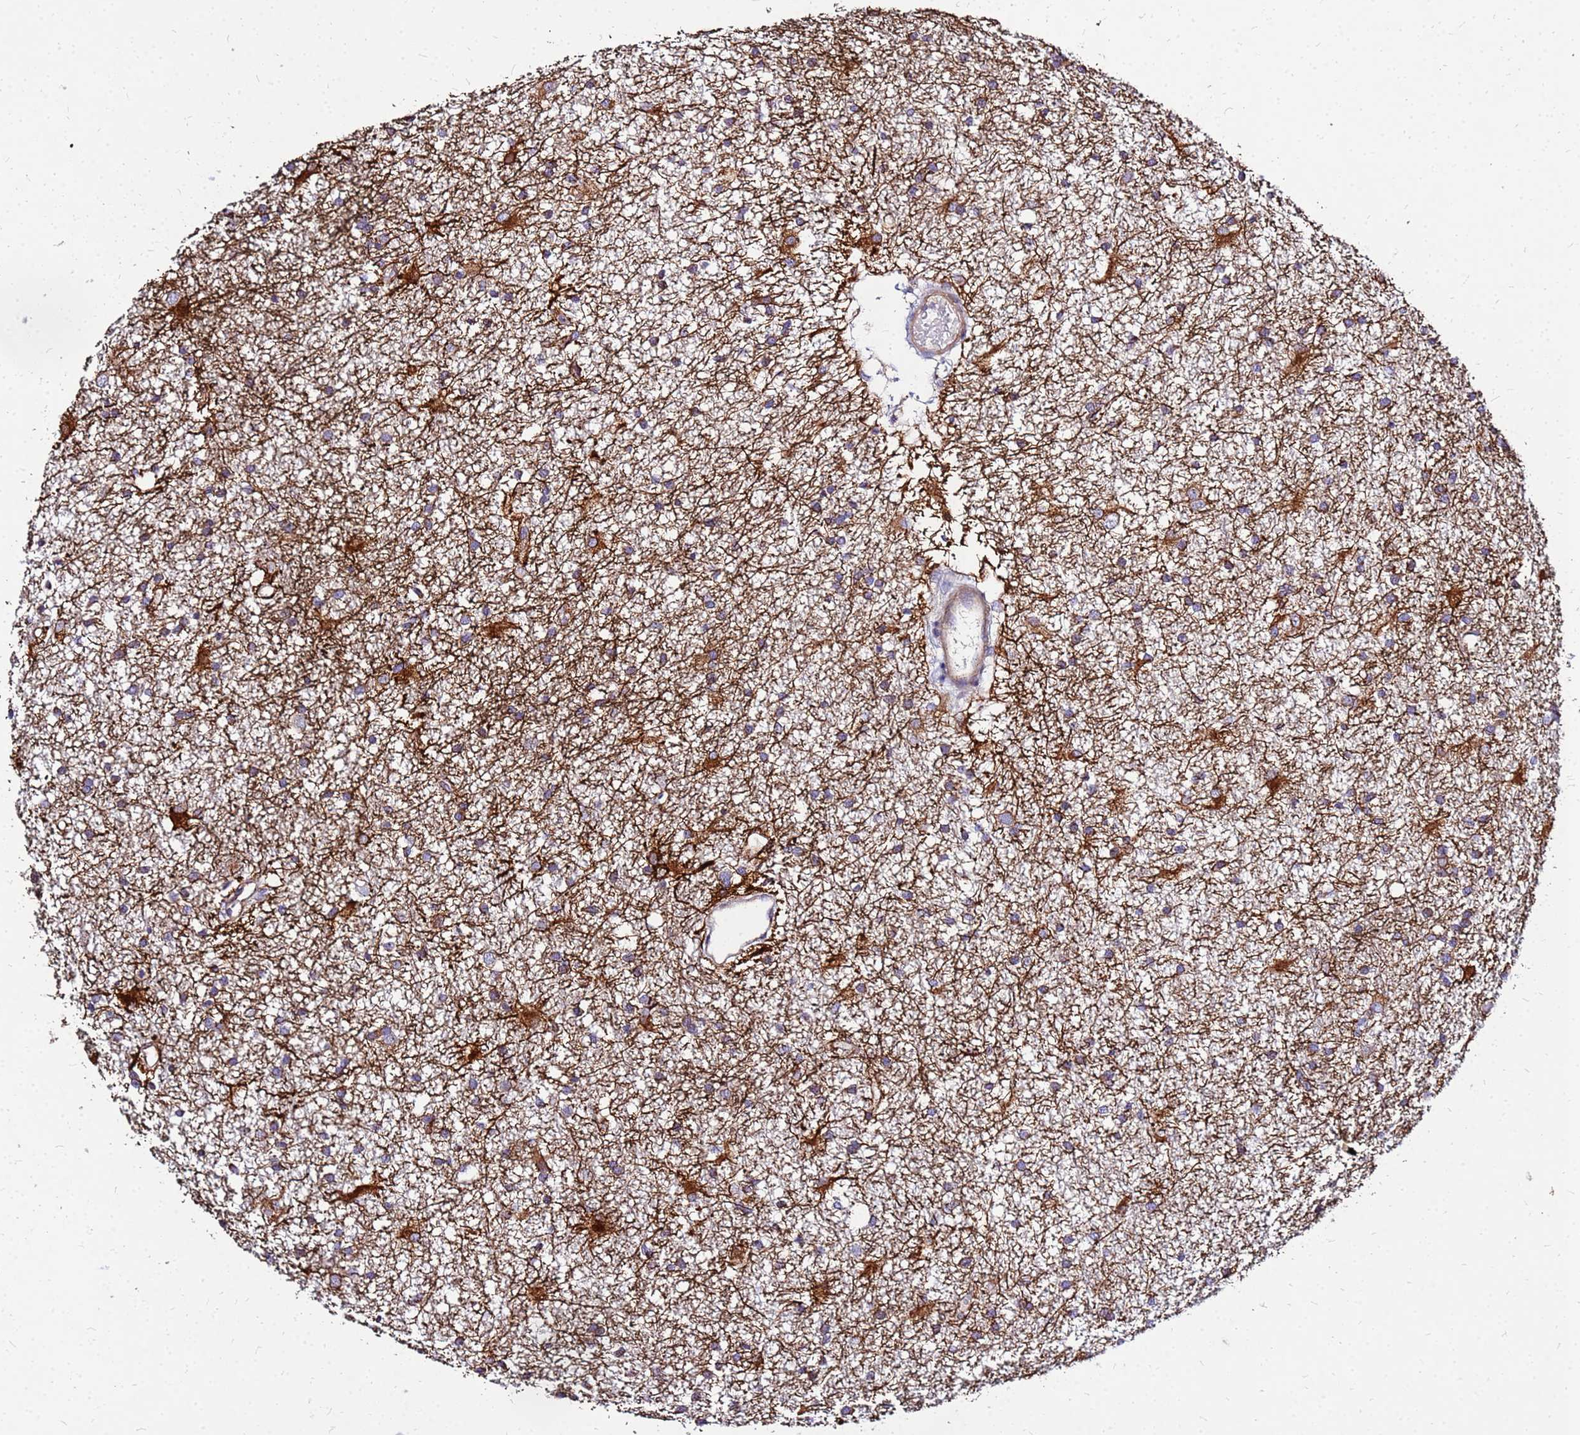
{"staining": {"intensity": "moderate", "quantity": "25%-75%", "location": "cytoplasmic/membranous"}, "tissue": "glioma", "cell_type": "Tumor cells", "image_type": "cancer", "snomed": [{"axis": "morphology", "description": "Glioma, malignant, High grade"}, {"axis": "topography", "description": "Brain"}], "caption": "IHC (DAB) staining of malignant glioma (high-grade) demonstrates moderate cytoplasmic/membranous protein positivity in approximately 25%-75% of tumor cells.", "gene": "COX14", "patient": {"sex": "male", "age": 77}}